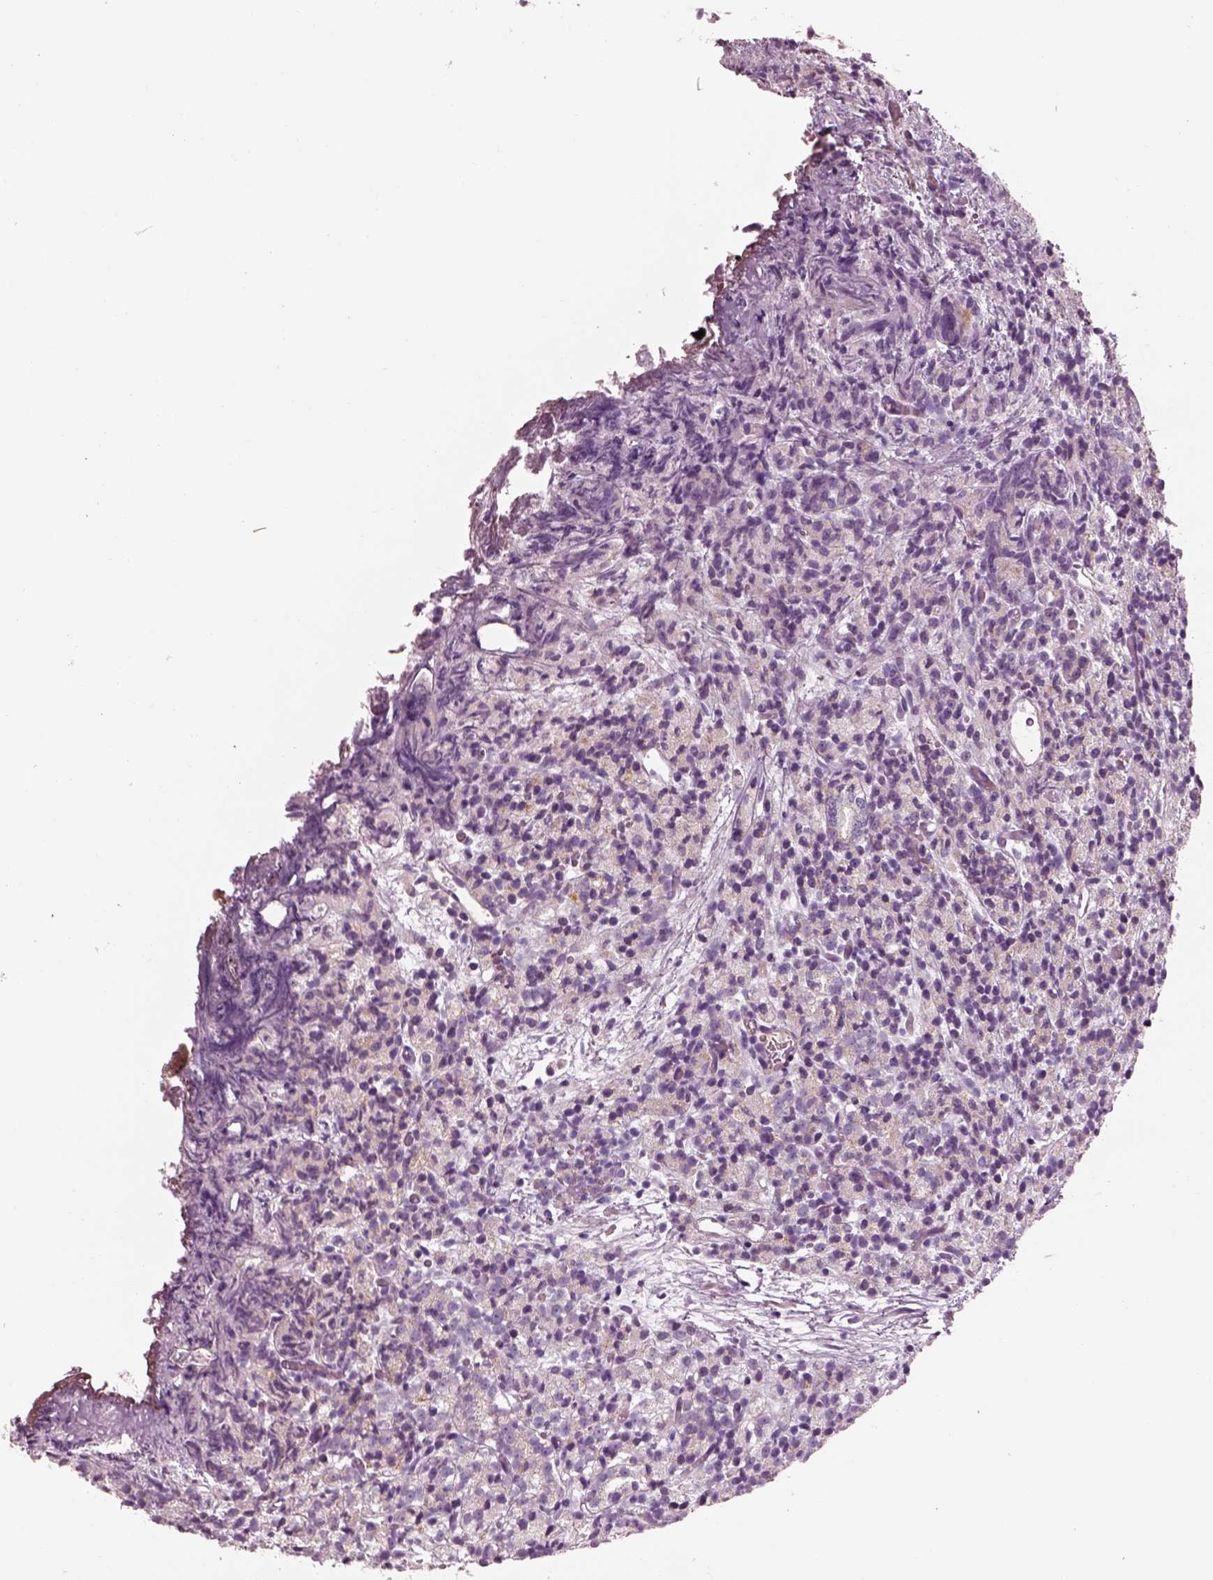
{"staining": {"intensity": "negative", "quantity": "none", "location": "none"}, "tissue": "prostate cancer", "cell_type": "Tumor cells", "image_type": "cancer", "snomed": [{"axis": "morphology", "description": "Adenocarcinoma, High grade"}, {"axis": "topography", "description": "Prostate"}], "caption": "This is an immunohistochemistry image of prostate adenocarcinoma (high-grade). There is no staining in tumor cells.", "gene": "IGLL1", "patient": {"sex": "male", "age": 53}}